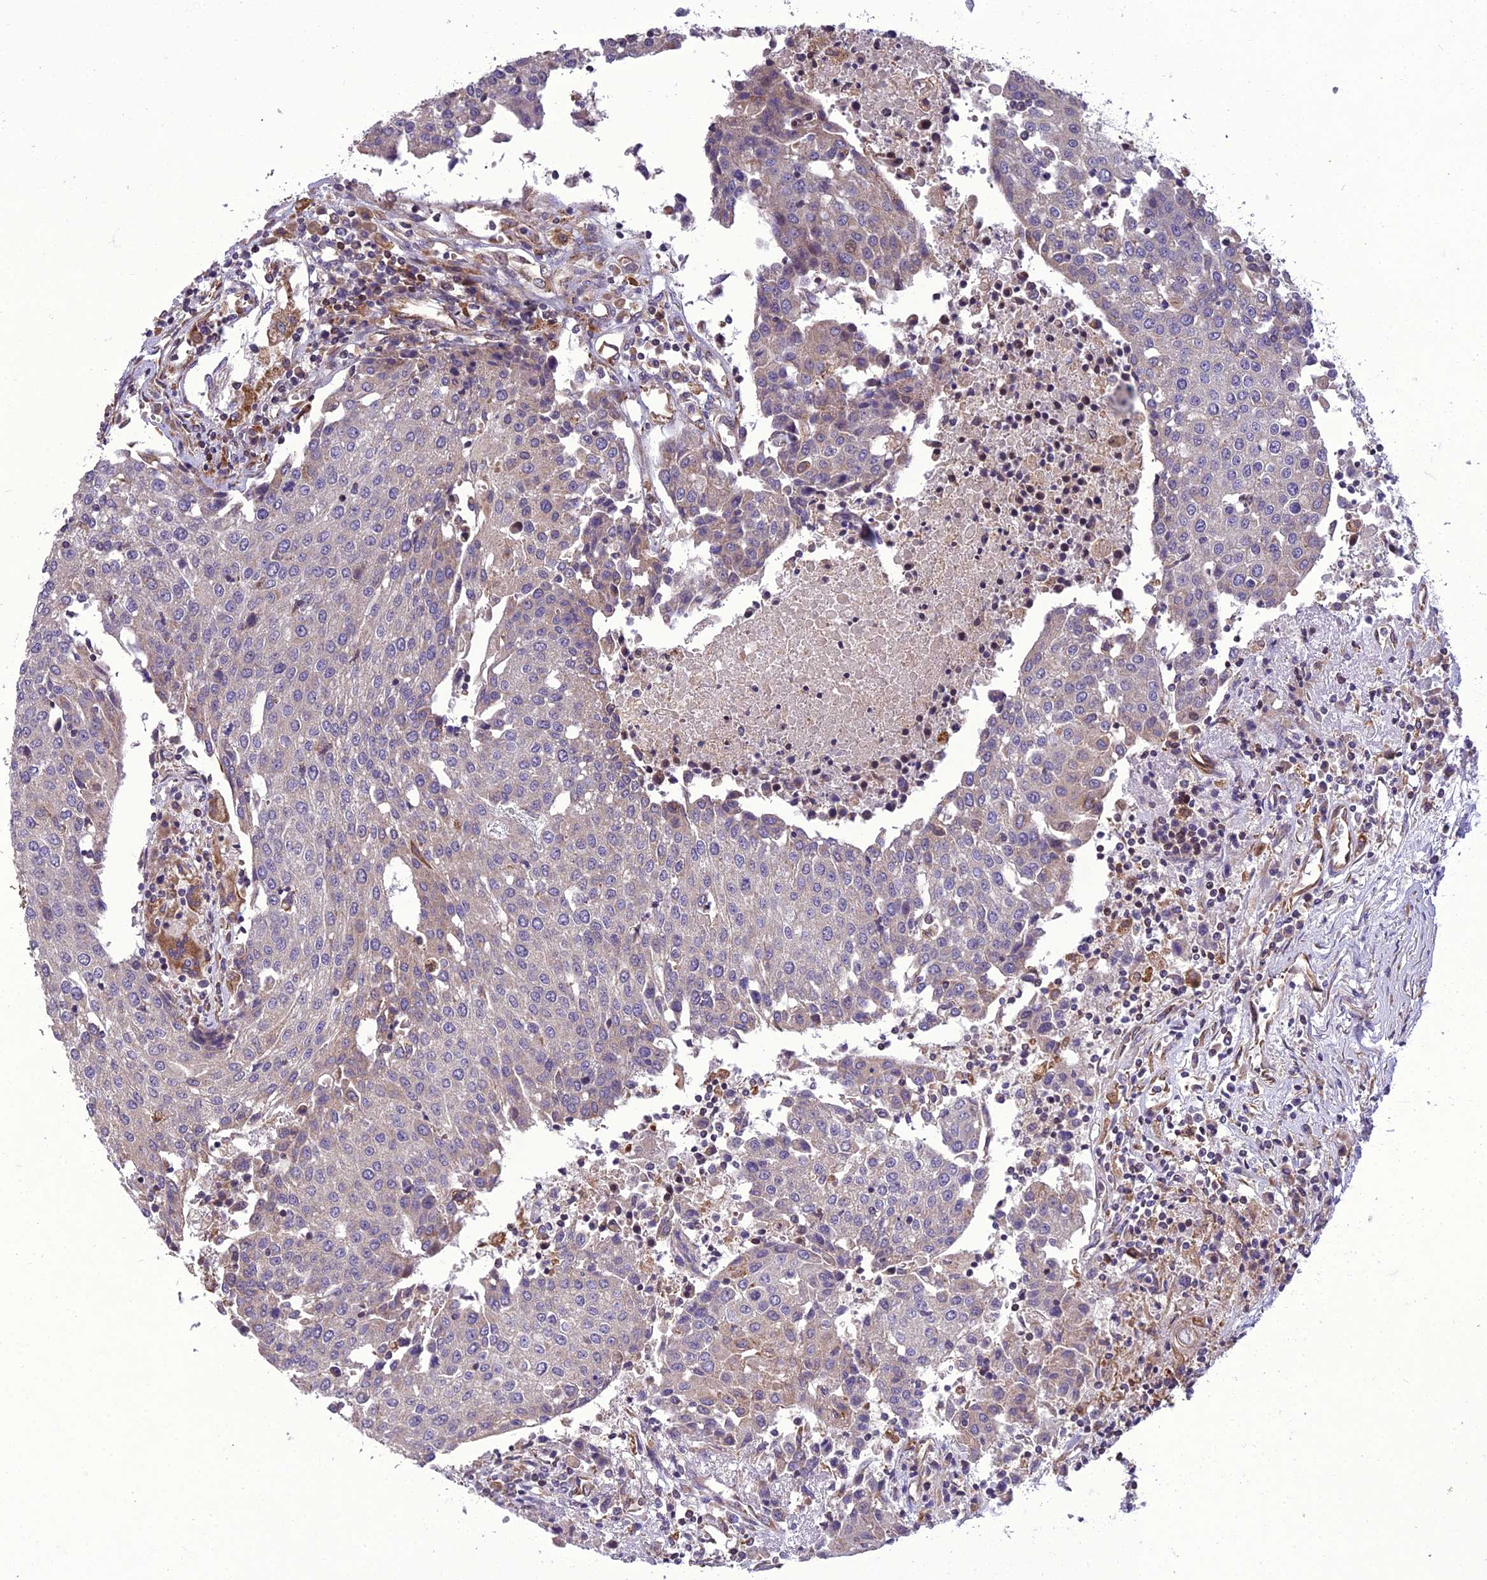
{"staining": {"intensity": "weak", "quantity": "25%-75%", "location": "cytoplasmic/membranous"}, "tissue": "urothelial cancer", "cell_type": "Tumor cells", "image_type": "cancer", "snomed": [{"axis": "morphology", "description": "Urothelial carcinoma, High grade"}, {"axis": "topography", "description": "Urinary bladder"}], "caption": "Immunohistochemical staining of urothelial carcinoma (high-grade) shows low levels of weak cytoplasmic/membranous protein staining in approximately 25%-75% of tumor cells.", "gene": "GIMAP1", "patient": {"sex": "female", "age": 85}}